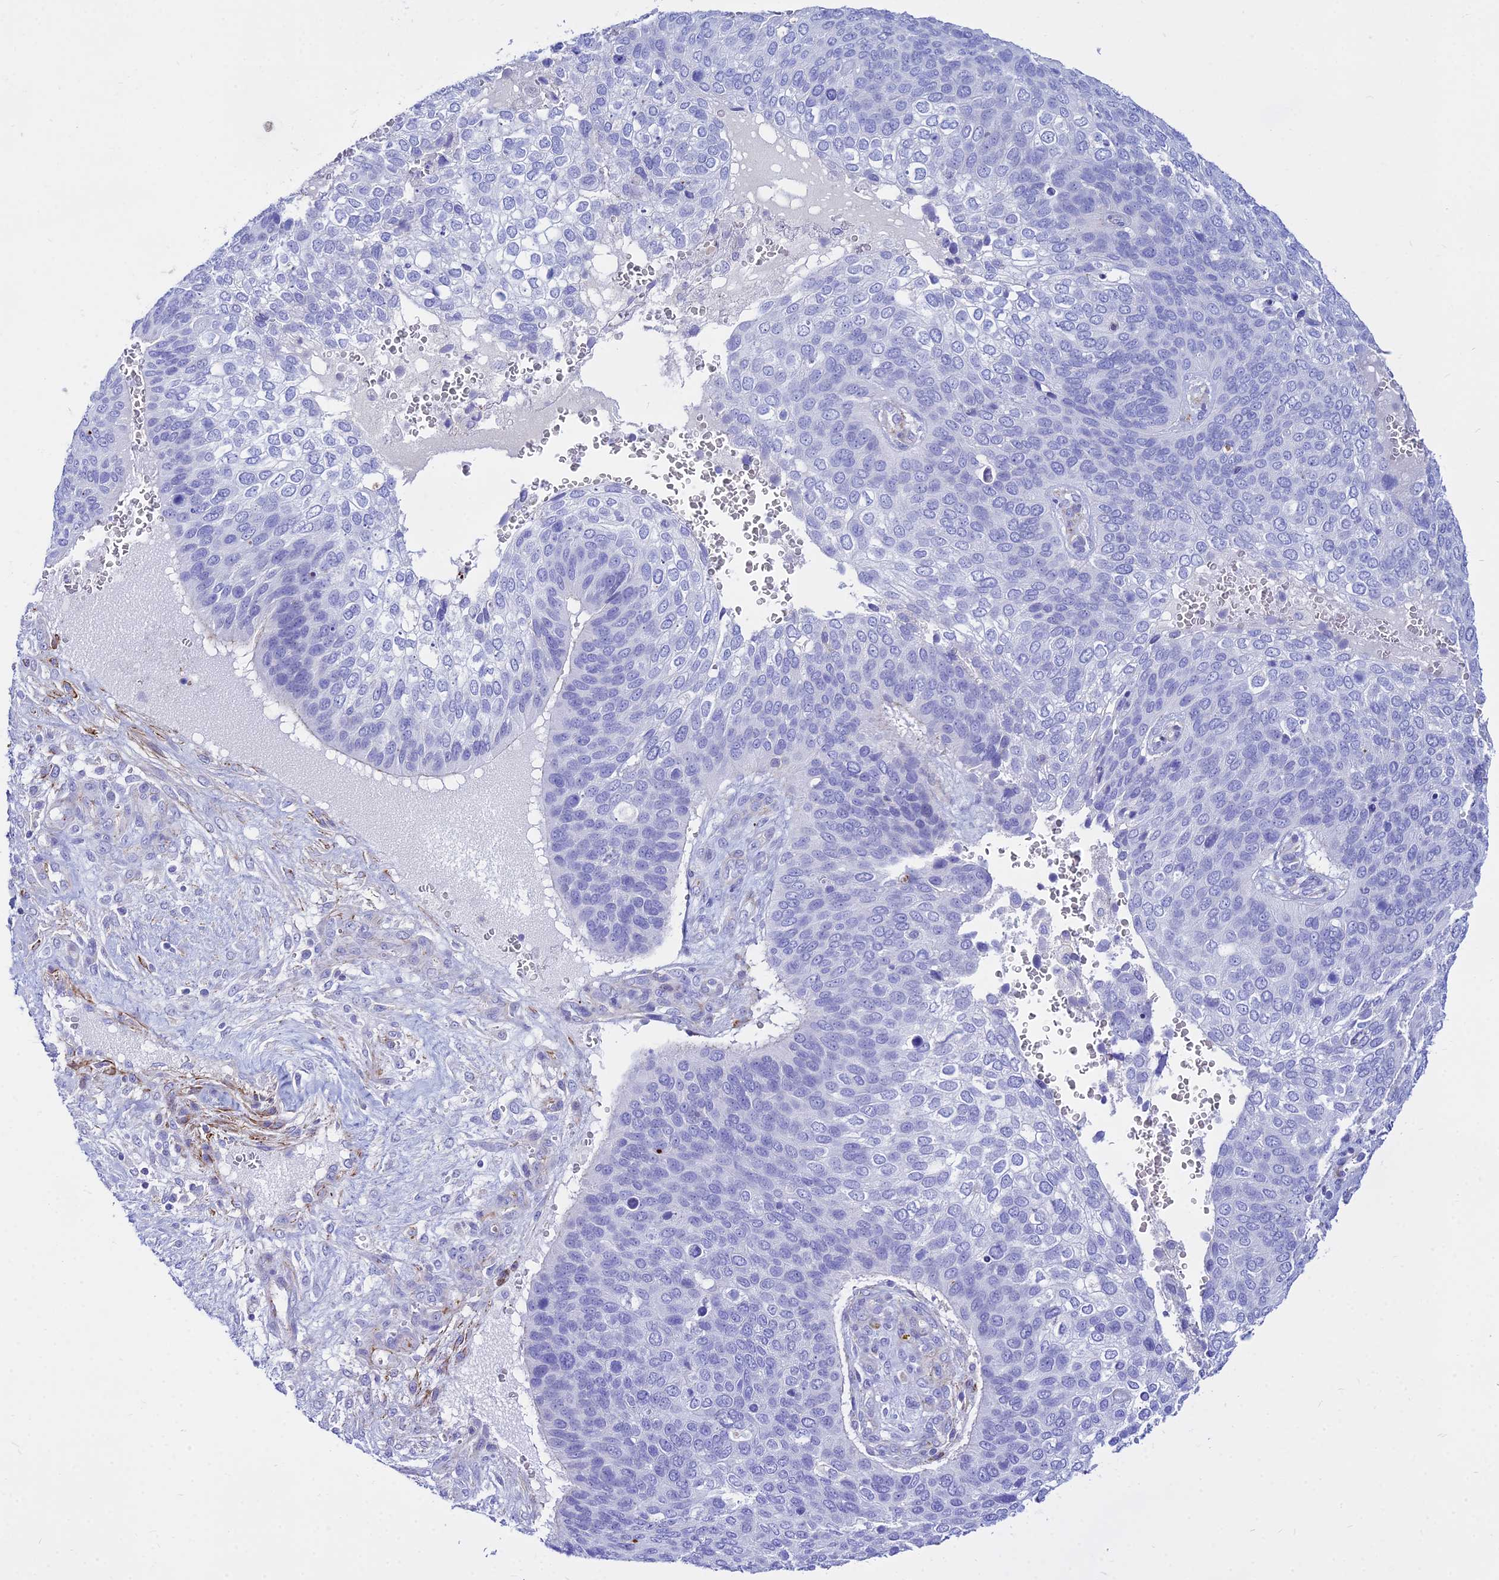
{"staining": {"intensity": "negative", "quantity": "none", "location": "none"}, "tissue": "skin cancer", "cell_type": "Tumor cells", "image_type": "cancer", "snomed": [{"axis": "morphology", "description": "Basal cell carcinoma"}, {"axis": "topography", "description": "Skin"}], "caption": "This is a histopathology image of immunohistochemistry staining of skin basal cell carcinoma, which shows no staining in tumor cells.", "gene": "DLX1", "patient": {"sex": "female", "age": 74}}